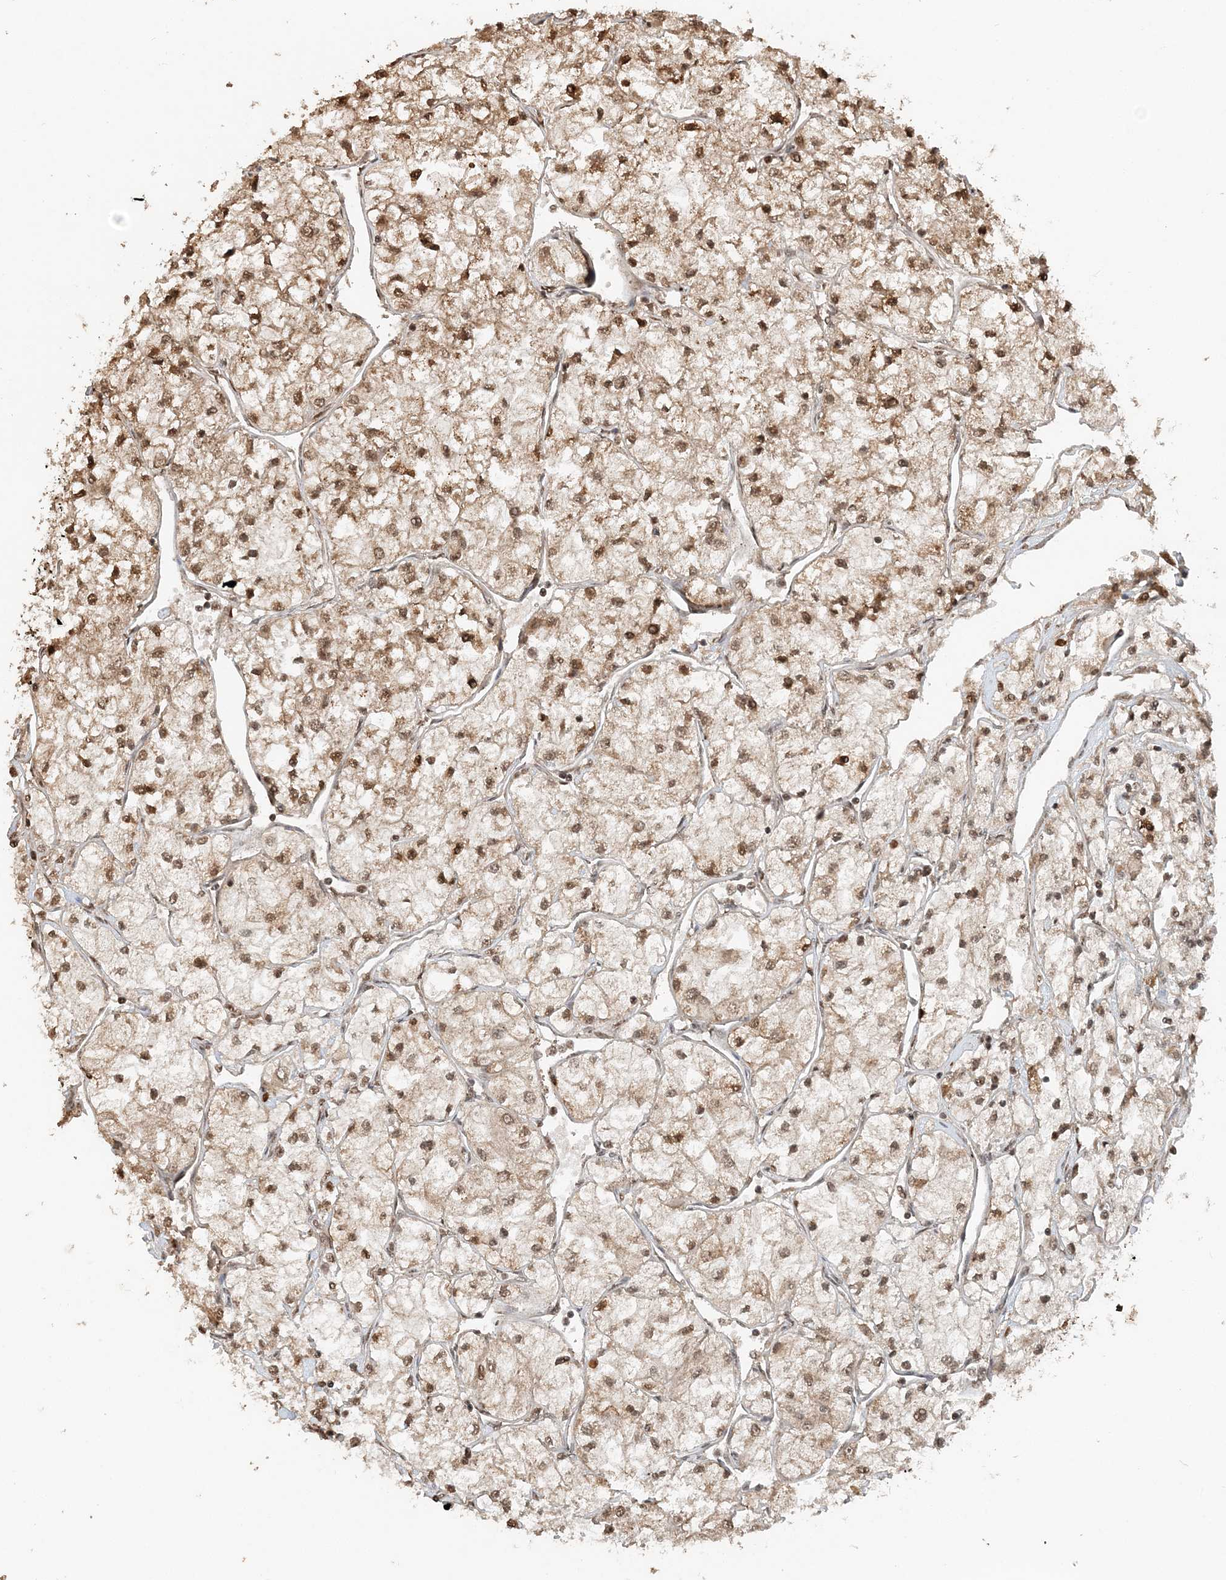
{"staining": {"intensity": "moderate", "quantity": ">75%", "location": "nuclear"}, "tissue": "renal cancer", "cell_type": "Tumor cells", "image_type": "cancer", "snomed": [{"axis": "morphology", "description": "Adenocarcinoma, NOS"}, {"axis": "topography", "description": "Kidney"}], "caption": "Protein expression analysis of human renal cancer reveals moderate nuclear expression in approximately >75% of tumor cells. The staining was performed using DAB (3,3'-diaminobenzidine) to visualize the protein expression in brown, while the nuclei were stained in blue with hematoxylin (Magnification: 20x).", "gene": "ARHGAP35", "patient": {"sex": "male", "age": 80}}